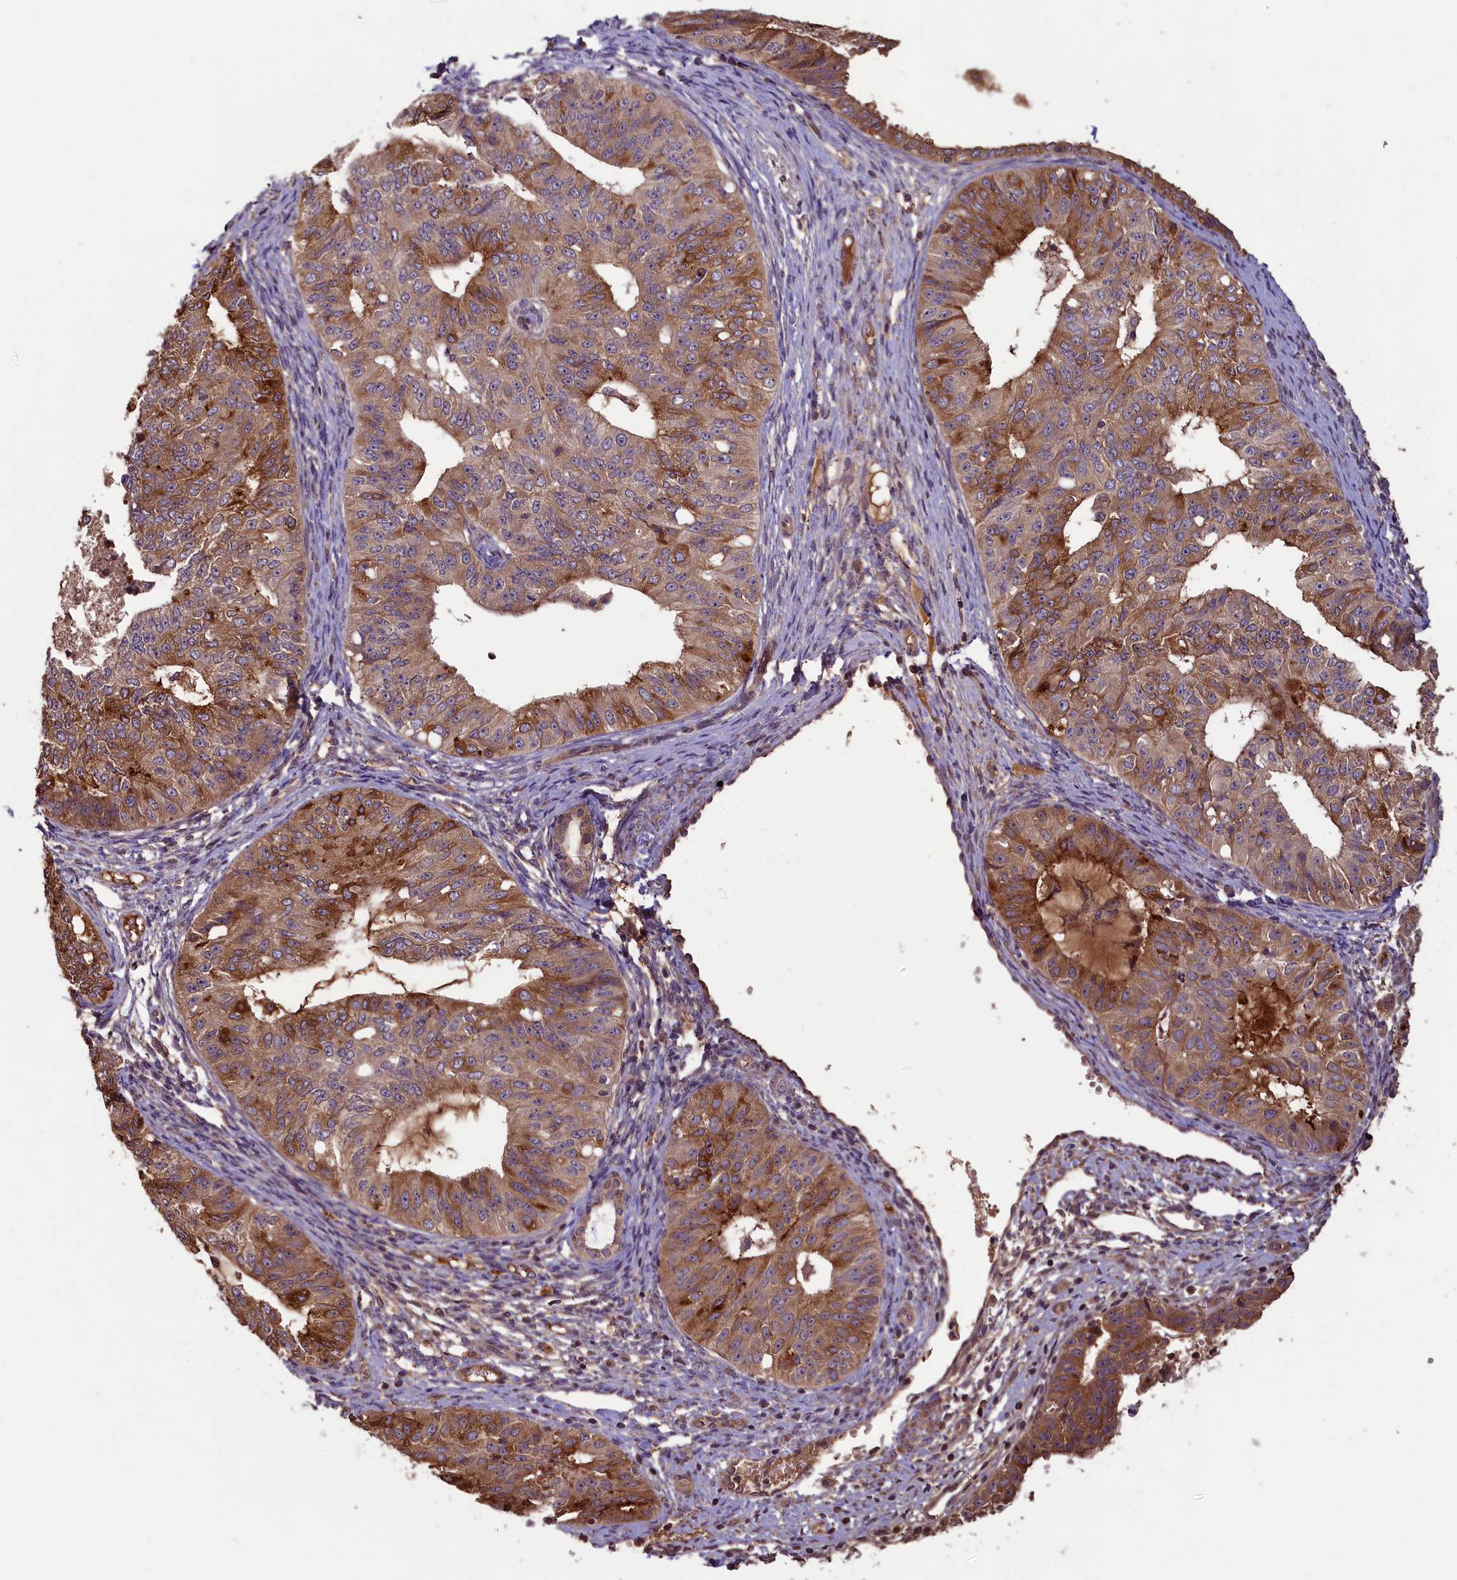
{"staining": {"intensity": "moderate", "quantity": ">75%", "location": "cytoplasmic/membranous"}, "tissue": "endometrial cancer", "cell_type": "Tumor cells", "image_type": "cancer", "snomed": [{"axis": "morphology", "description": "Adenocarcinoma, NOS"}, {"axis": "topography", "description": "Endometrium"}], "caption": "The photomicrograph demonstrates a brown stain indicating the presence of a protein in the cytoplasmic/membranous of tumor cells in endometrial cancer (adenocarcinoma).", "gene": "NUDT6", "patient": {"sex": "female", "age": 32}}